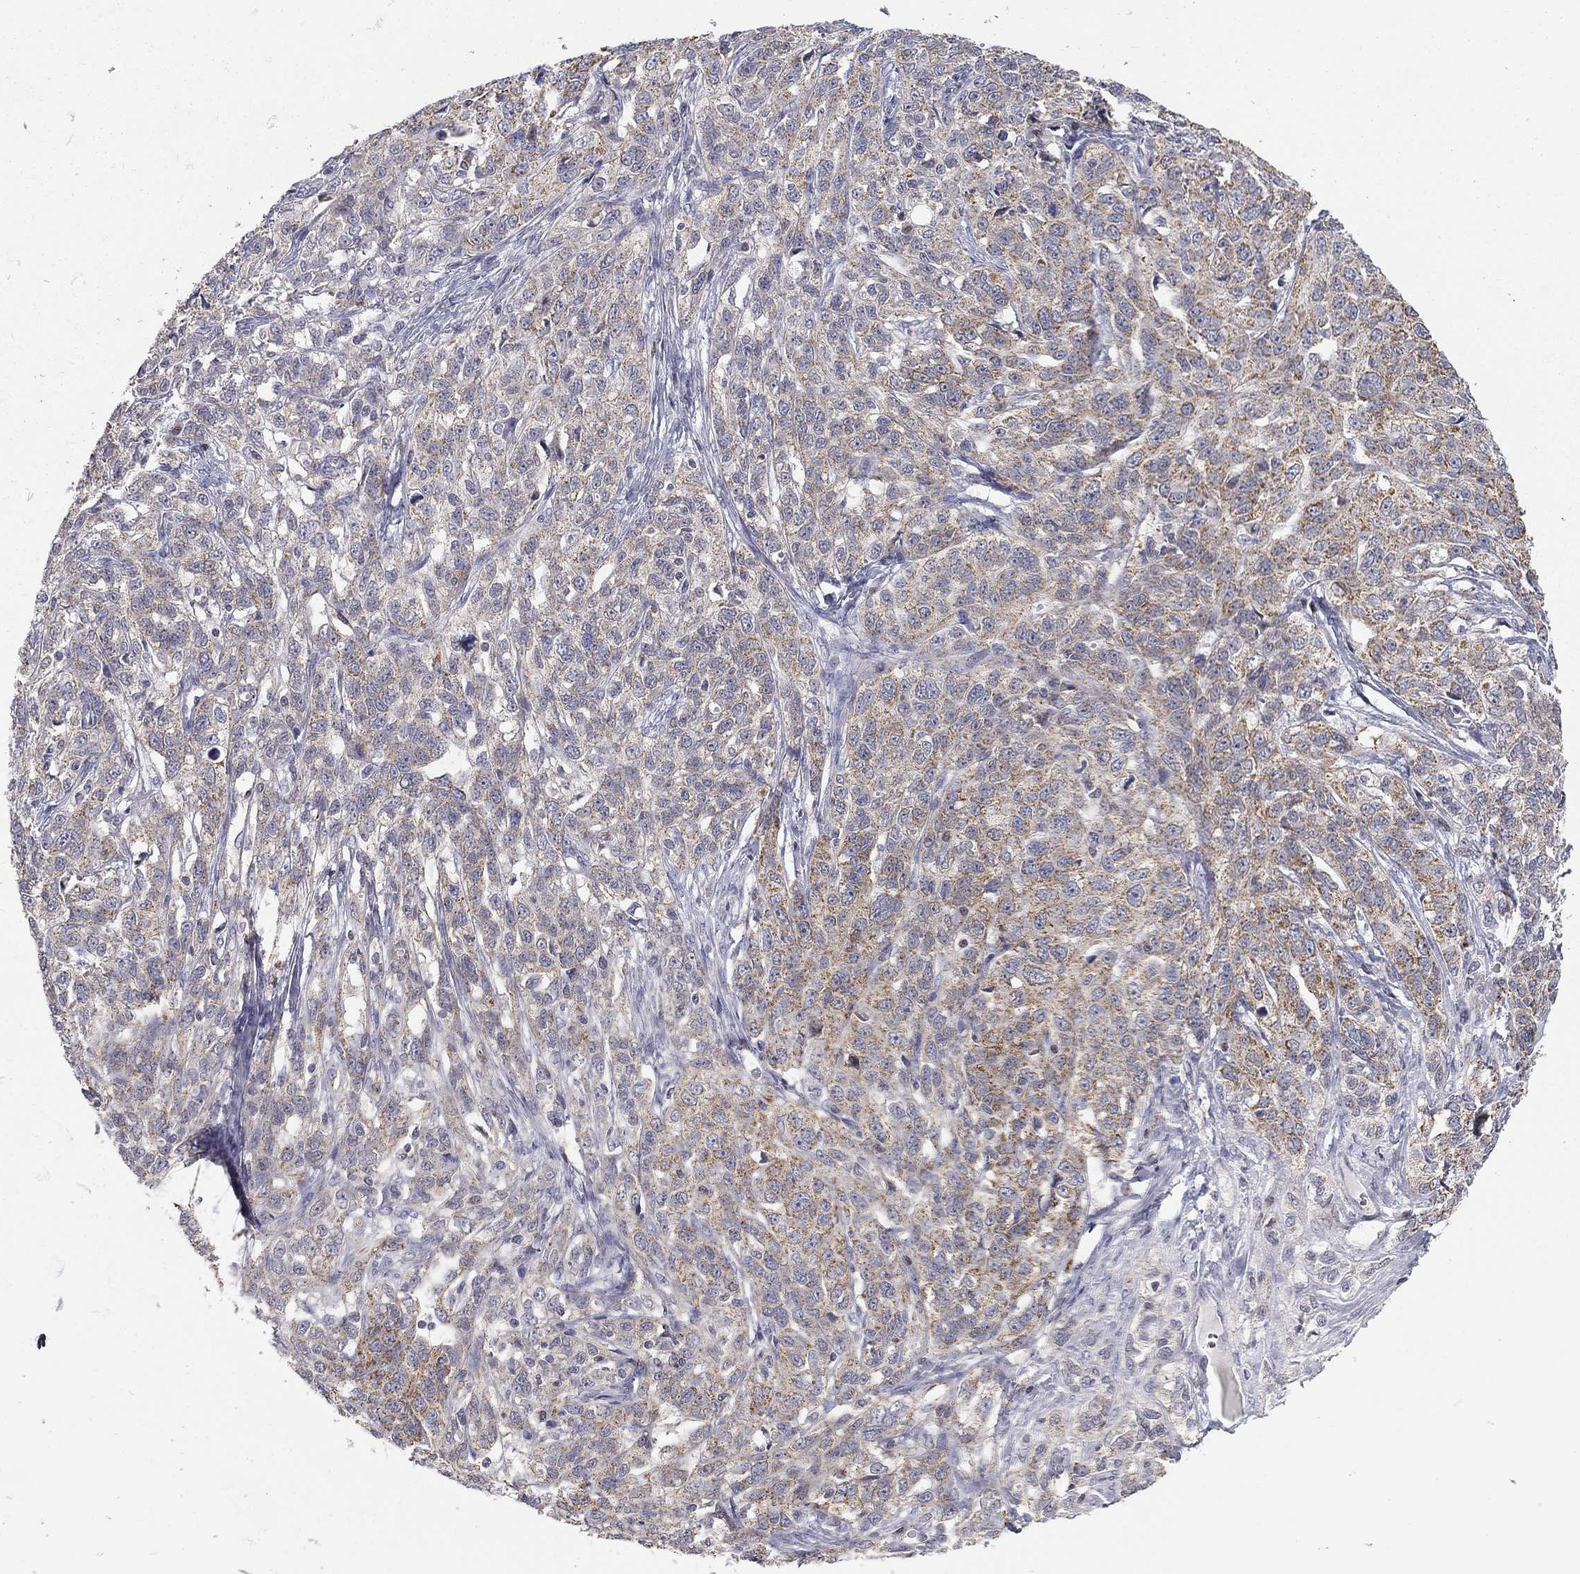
{"staining": {"intensity": "weak", "quantity": "25%-75%", "location": "cytoplasmic/membranous"}, "tissue": "ovarian cancer", "cell_type": "Tumor cells", "image_type": "cancer", "snomed": [{"axis": "morphology", "description": "Cystadenocarcinoma, serous, NOS"}, {"axis": "topography", "description": "Ovary"}], "caption": "Brown immunohistochemical staining in ovarian serous cystadenocarcinoma exhibits weak cytoplasmic/membranous positivity in approximately 25%-75% of tumor cells. (IHC, brightfield microscopy, high magnification).", "gene": "SLC2A9", "patient": {"sex": "female", "age": 71}}